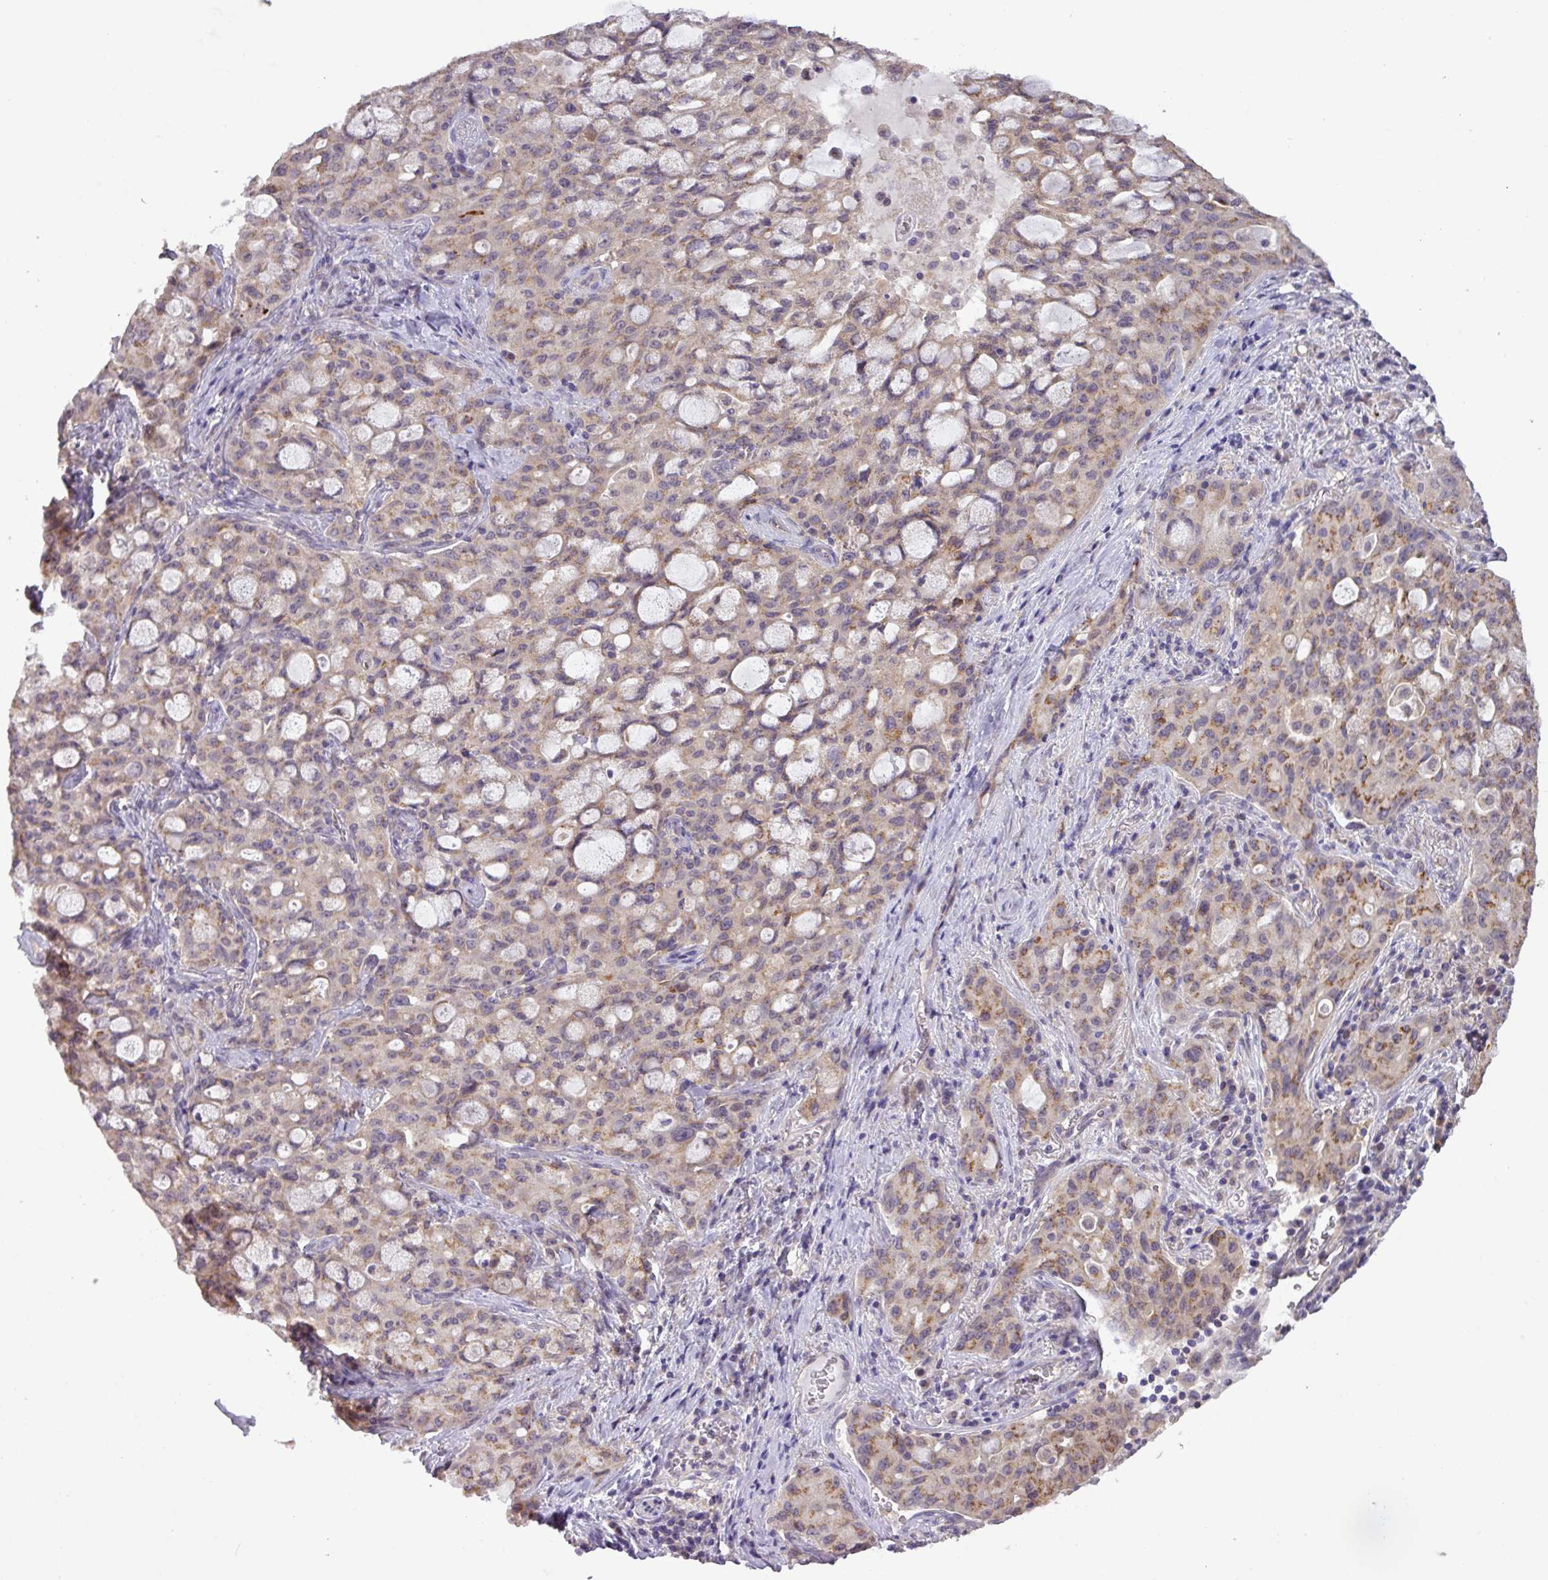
{"staining": {"intensity": "moderate", "quantity": "25%-75%", "location": "cytoplasmic/membranous"}, "tissue": "lung cancer", "cell_type": "Tumor cells", "image_type": "cancer", "snomed": [{"axis": "morphology", "description": "Adenocarcinoma, NOS"}, {"axis": "topography", "description": "Lung"}], "caption": "An image of lung cancer stained for a protein demonstrates moderate cytoplasmic/membranous brown staining in tumor cells.", "gene": "GALNT12", "patient": {"sex": "female", "age": 44}}